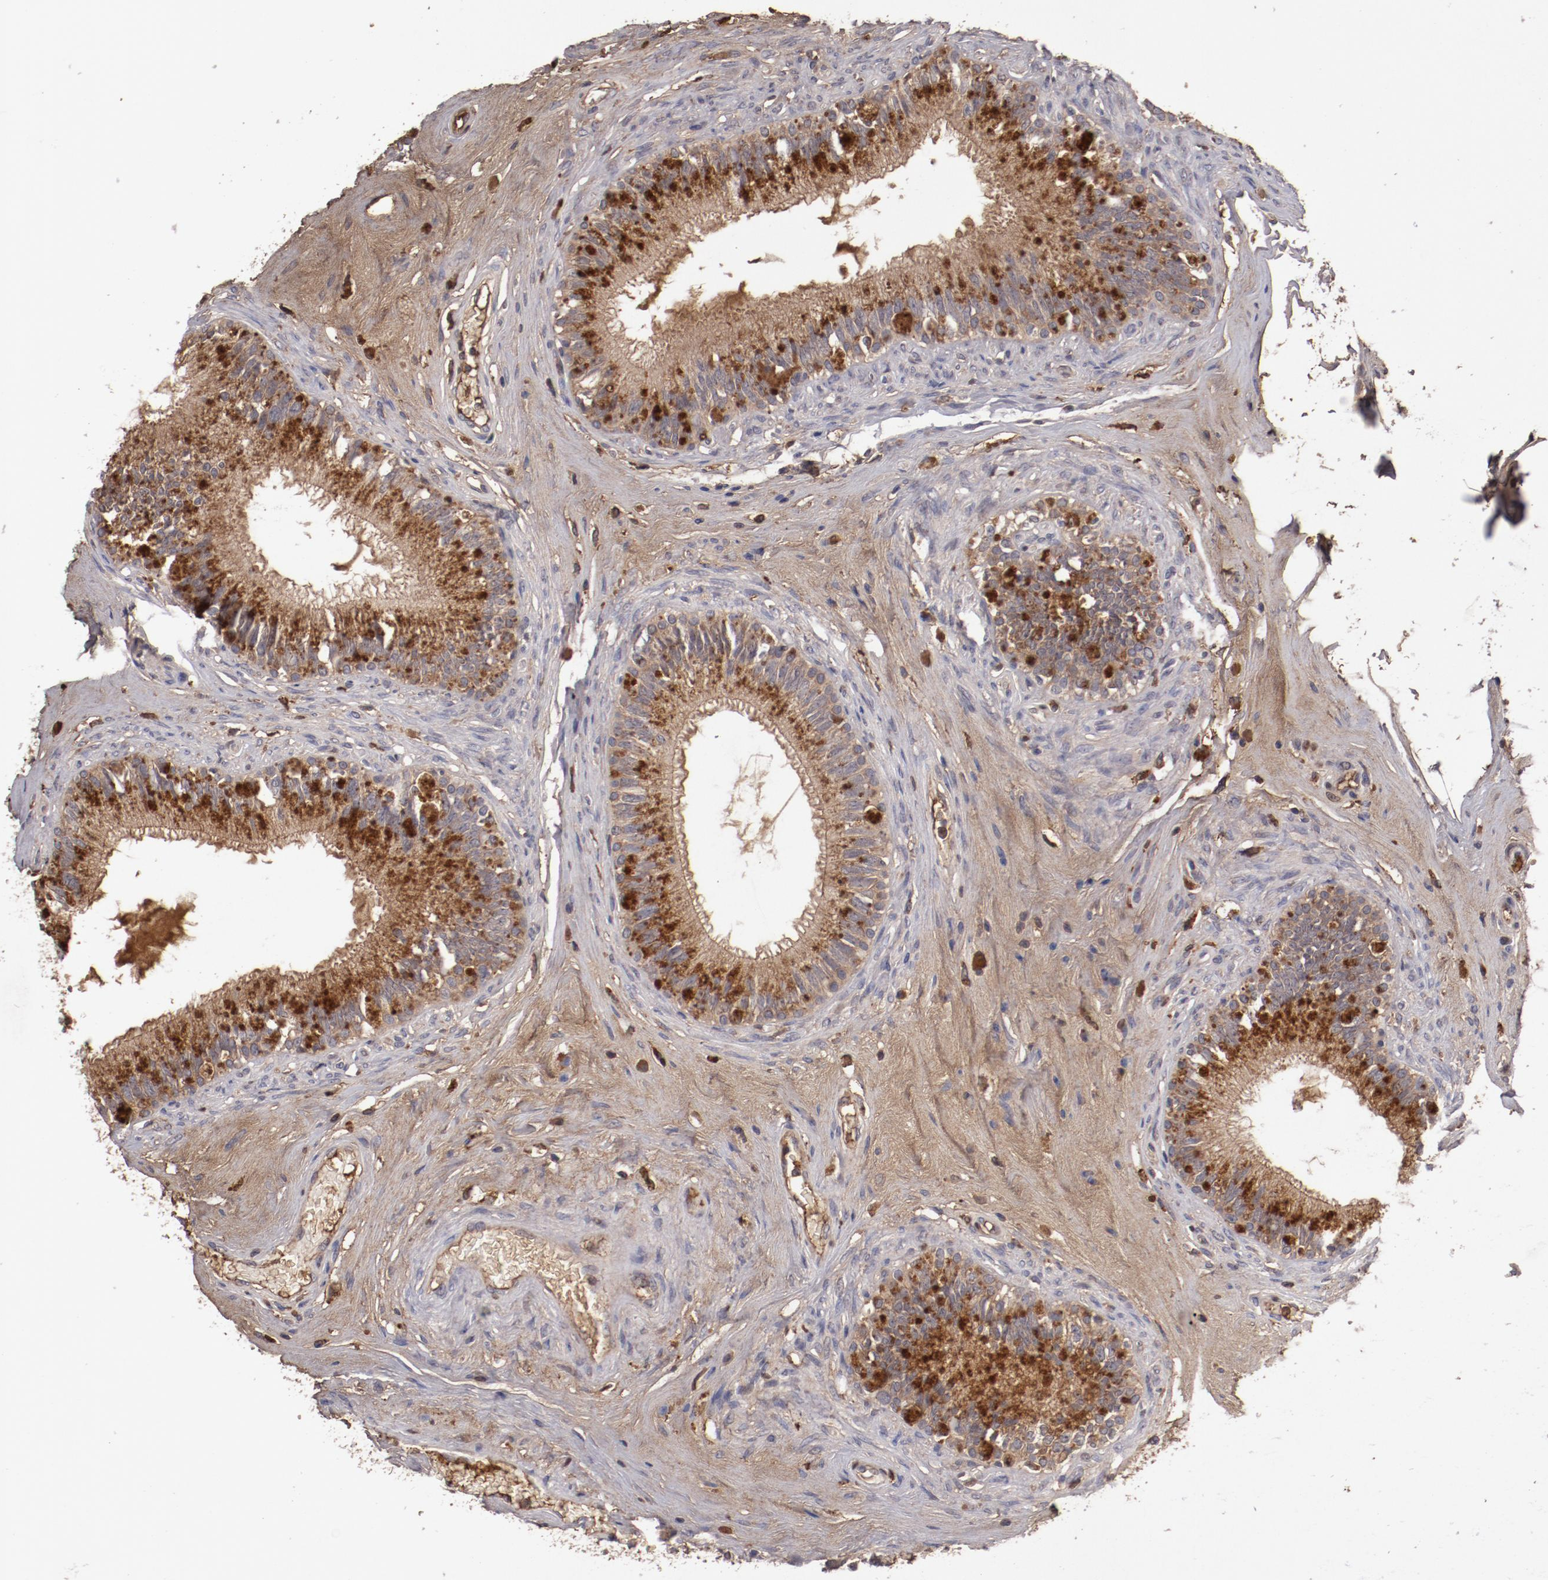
{"staining": {"intensity": "strong", "quantity": ">75%", "location": "cytoplasmic/membranous"}, "tissue": "epididymis", "cell_type": "Glandular cells", "image_type": "normal", "snomed": [{"axis": "morphology", "description": "Normal tissue, NOS"}, {"axis": "morphology", "description": "Inflammation, NOS"}, {"axis": "topography", "description": "Epididymis"}], "caption": "The photomicrograph demonstrates a brown stain indicating the presence of a protein in the cytoplasmic/membranous of glandular cells in epididymis. Using DAB (3,3'-diaminobenzidine) (brown) and hematoxylin (blue) stains, captured at high magnification using brightfield microscopy.", "gene": "CP", "patient": {"sex": "male", "age": 84}}